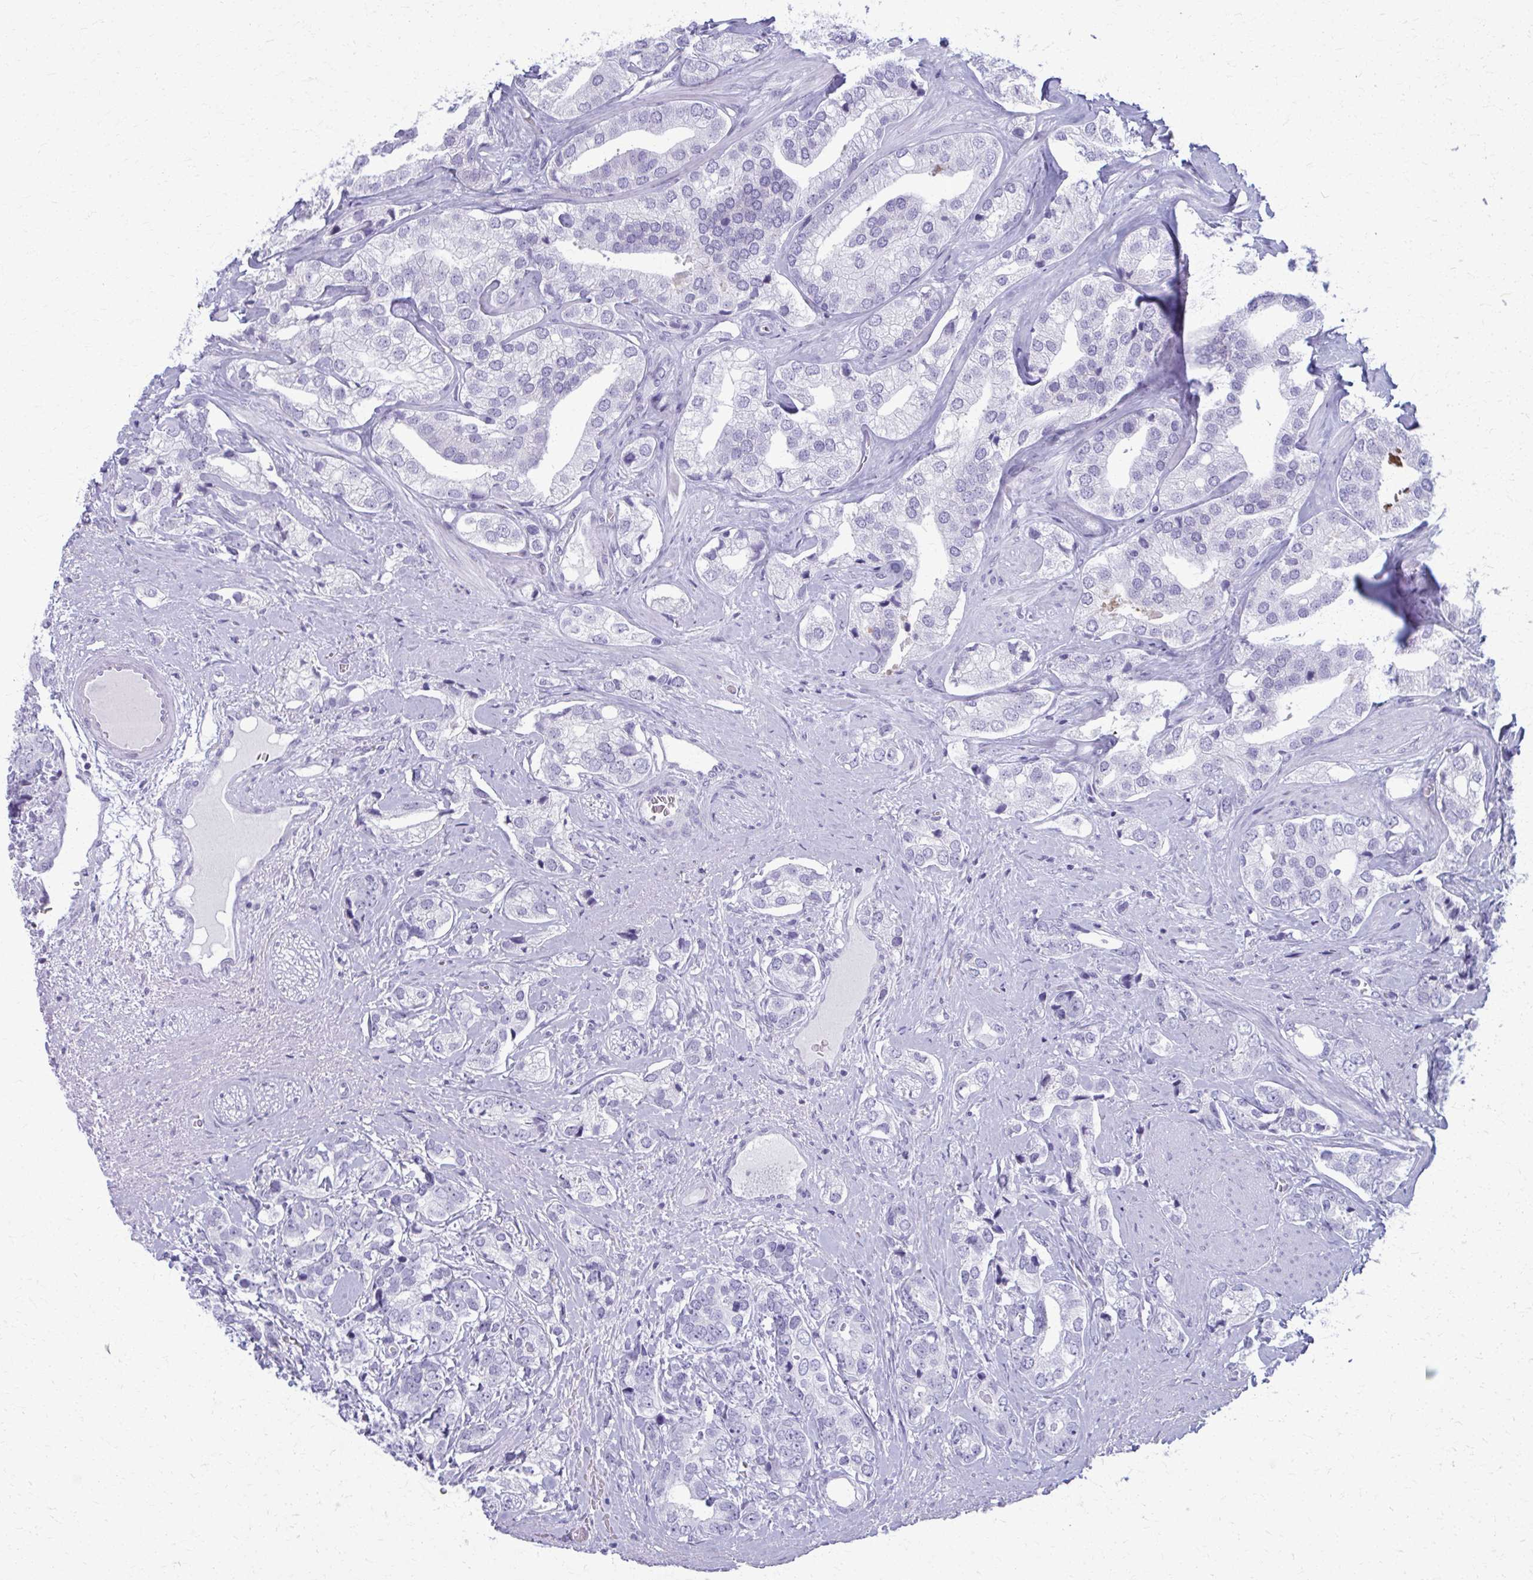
{"staining": {"intensity": "negative", "quantity": "none", "location": "none"}, "tissue": "prostate cancer", "cell_type": "Tumor cells", "image_type": "cancer", "snomed": [{"axis": "morphology", "description": "Adenocarcinoma, High grade"}, {"axis": "topography", "description": "Prostate"}], "caption": "Tumor cells show no significant expression in prostate cancer (adenocarcinoma (high-grade)).", "gene": "ACSM2B", "patient": {"sex": "male", "age": 58}}